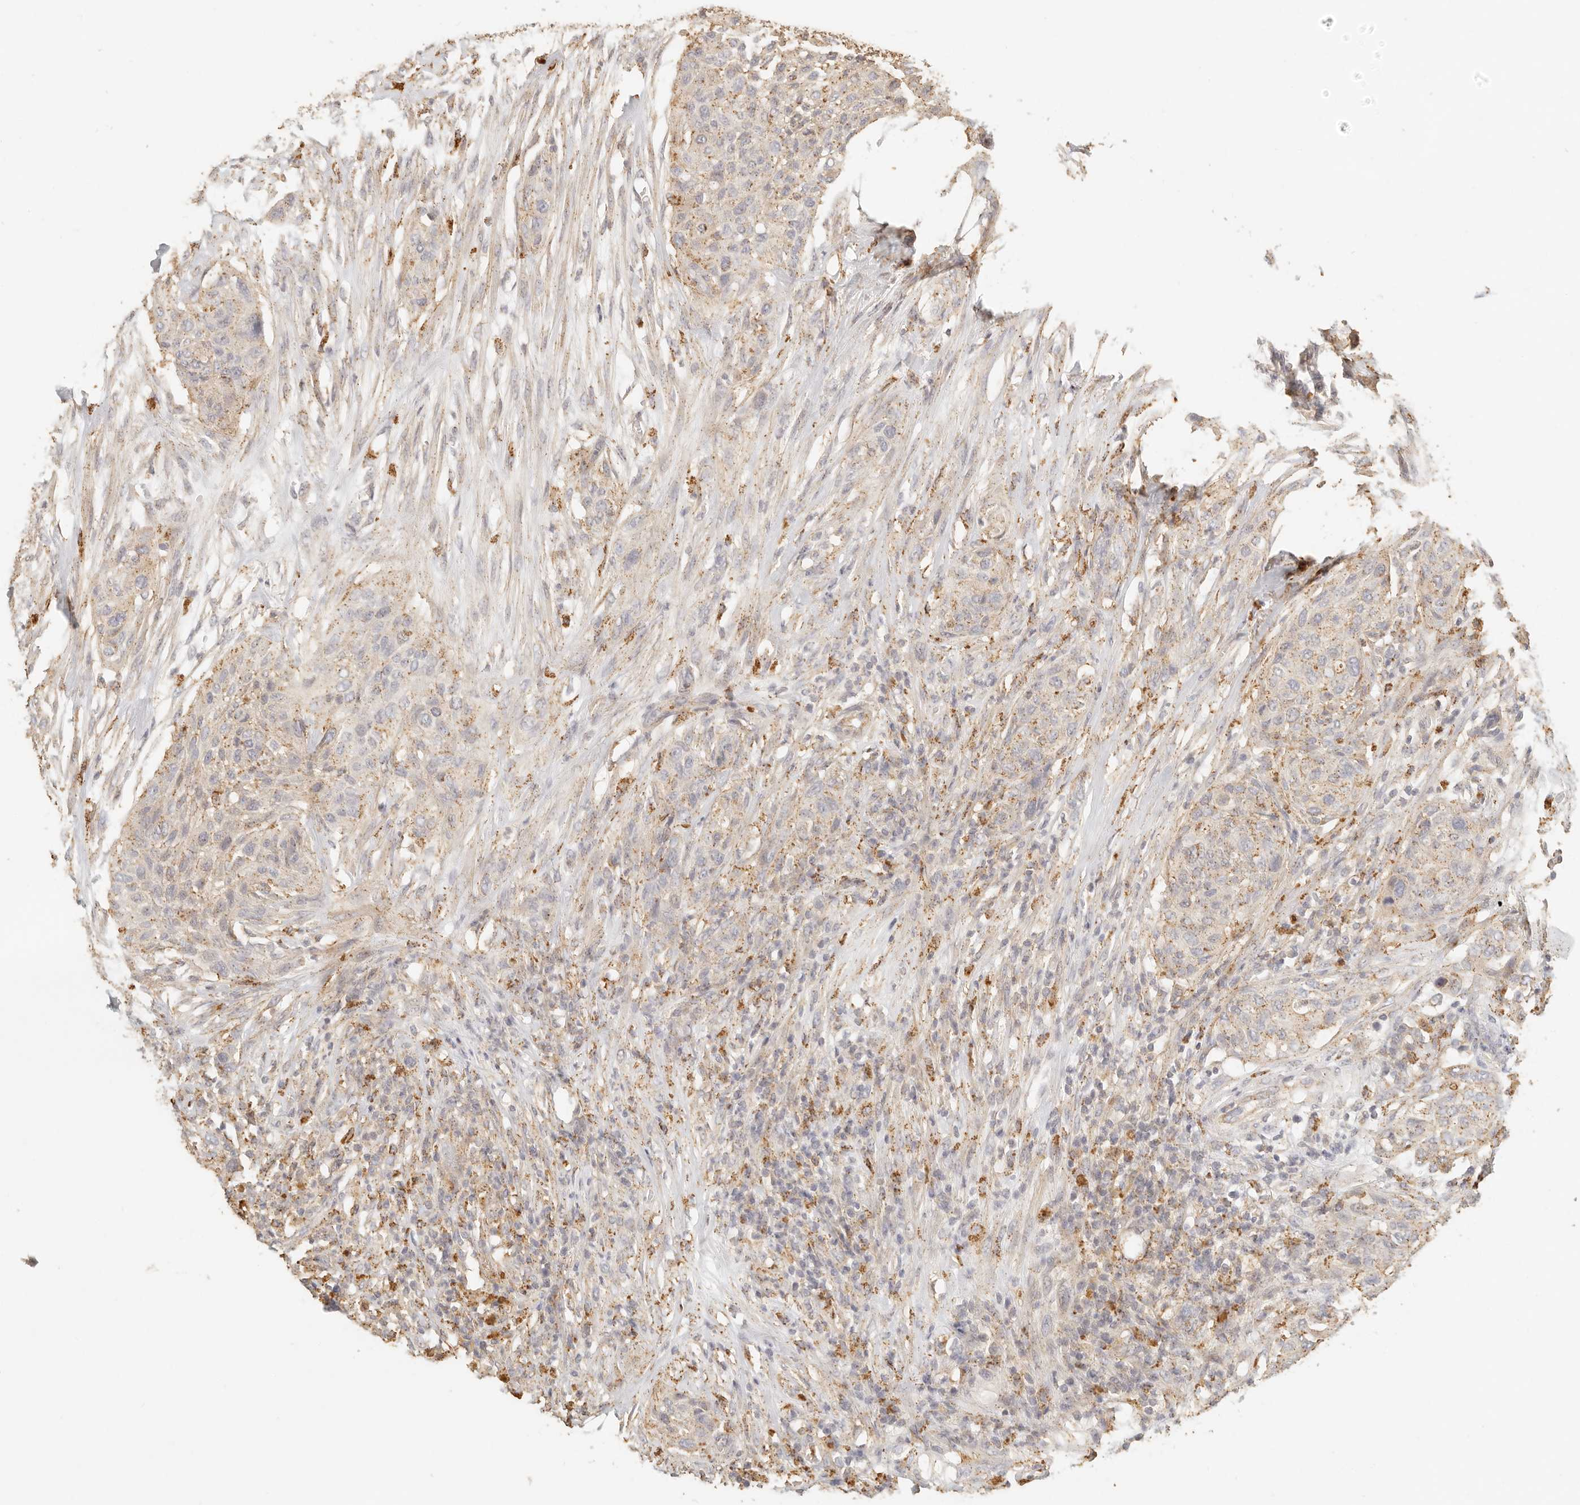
{"staining": {"intensity": "weak", "quantity": "25%-75%", "location": "cytoplasmic/membranous"}, "tissue": "urothelial cancer", "cell_type": "Tumor cells", "image_type": "cancer", "snomed": [{"axis": "morphology", "description": "Urothelial carcinoma, High grade"}, {"axis": "topography", "description": "Urinary bladder"}], "caption": "High-grade urothelial carcinoma stained for a protein demonstrates weak cytoplasmic/membranous positivity in tumor cells. The staining was performed using DAB, with brown indicating positive protein expression. Nuclei are stained blue with hematoxylin.", "gene": "CNMD", "patient": {"sex": "male", "age": 35}}